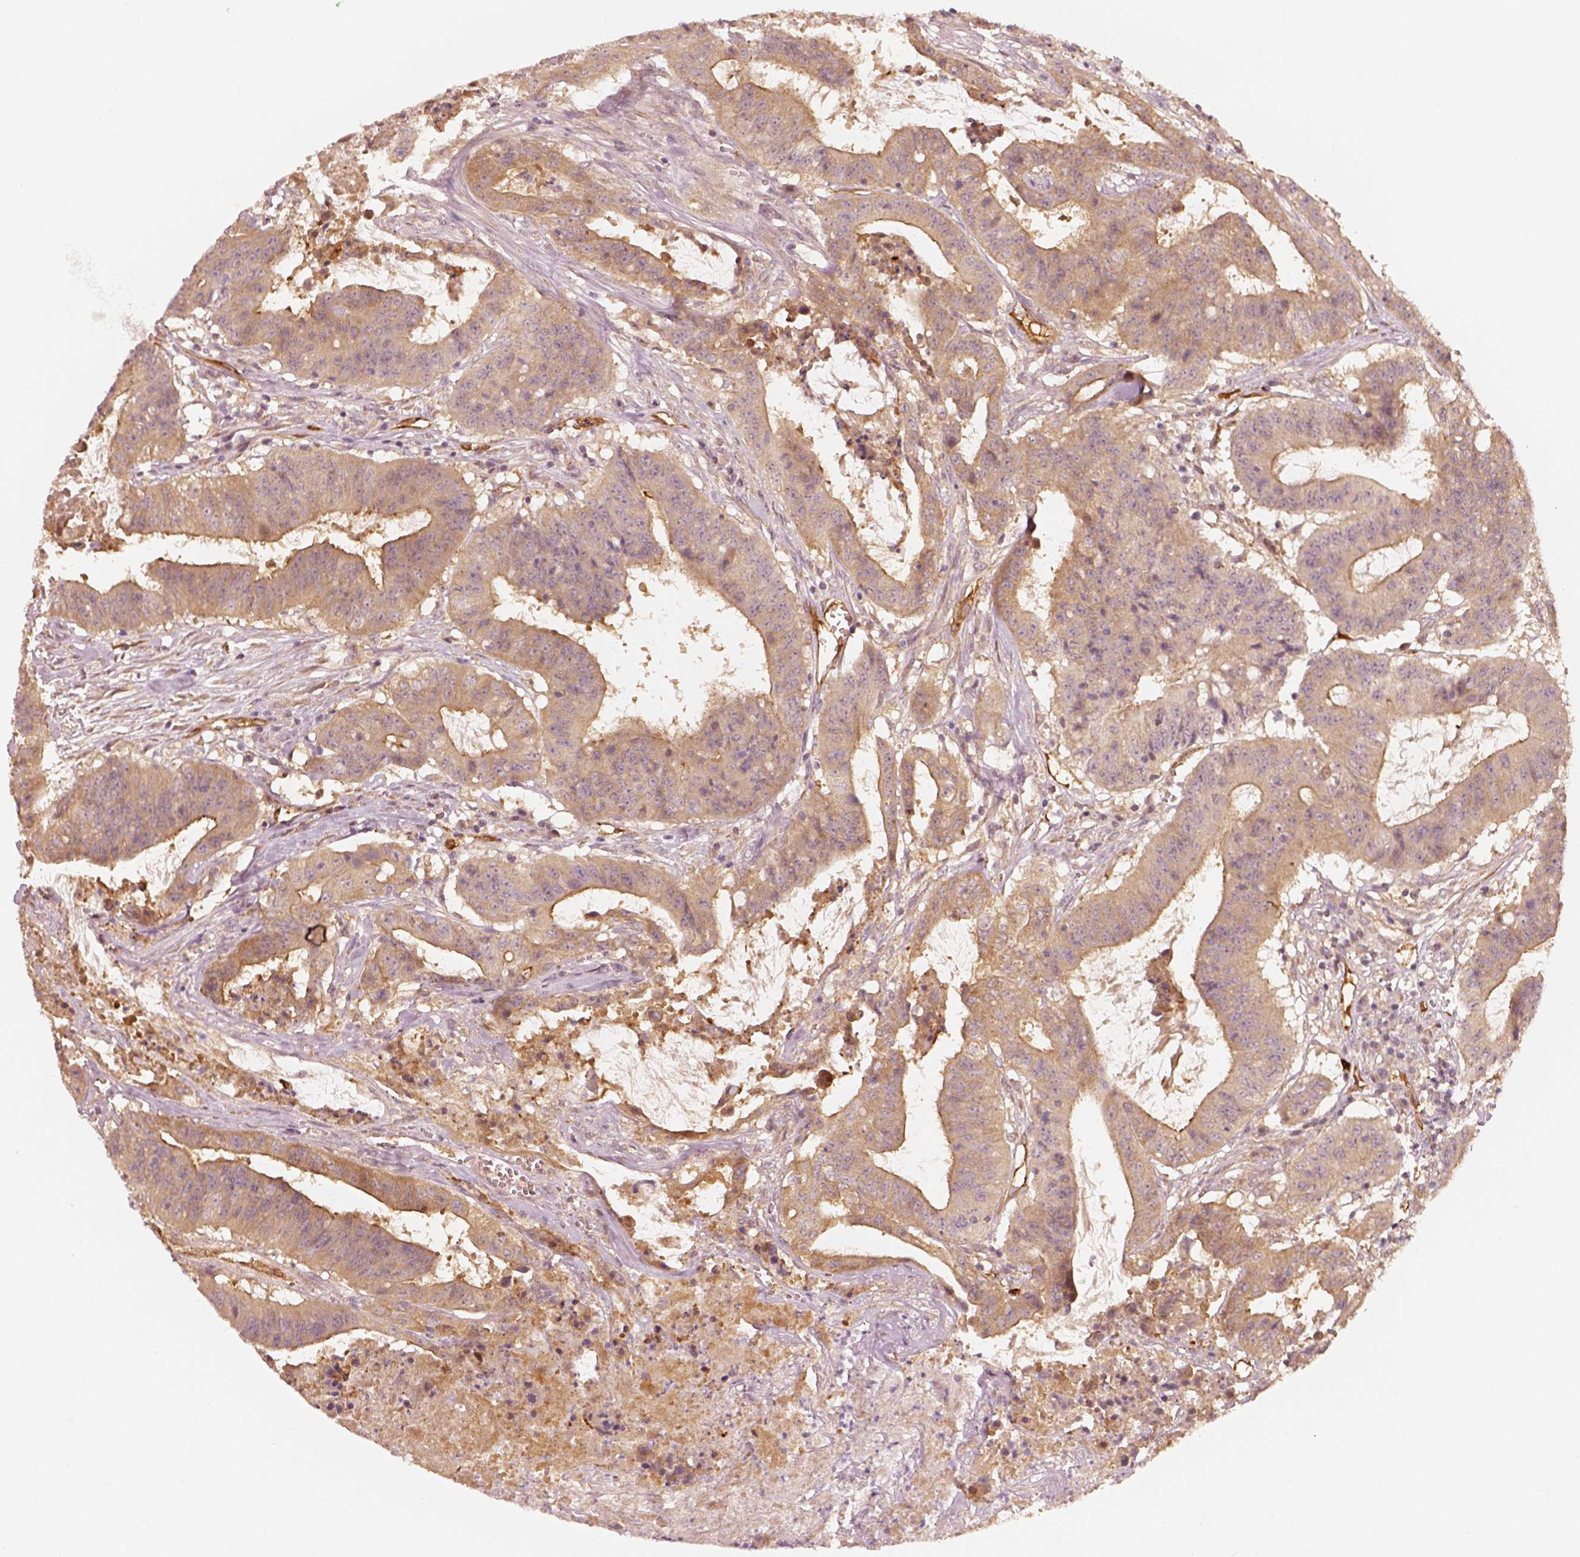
{"staining": {"intensity": "moderate", "quantity": "<25%", "location": "cytoplasmic/membranous"}, "tissue": "colorectal cancer", "cell_type": "Tumor cells", "image_type": "cancer", "snomed": [{"axis": "morphology", "description": "Adenocarcinoma, NOS"}, {"axis": "topography", "description": "Colon"}], "caption": "Immunohistochemical staining of human adenocarcinoma (colorectal) demonstrates low levels of moderate cytoplasmic/membranous protein positivity in approximately <25% of tumor cells. (DAB = brown stain, brightfield microscopy at high magnification).", "gene": "FSCN1", "patient": {"sex": "male", "age": 33}}